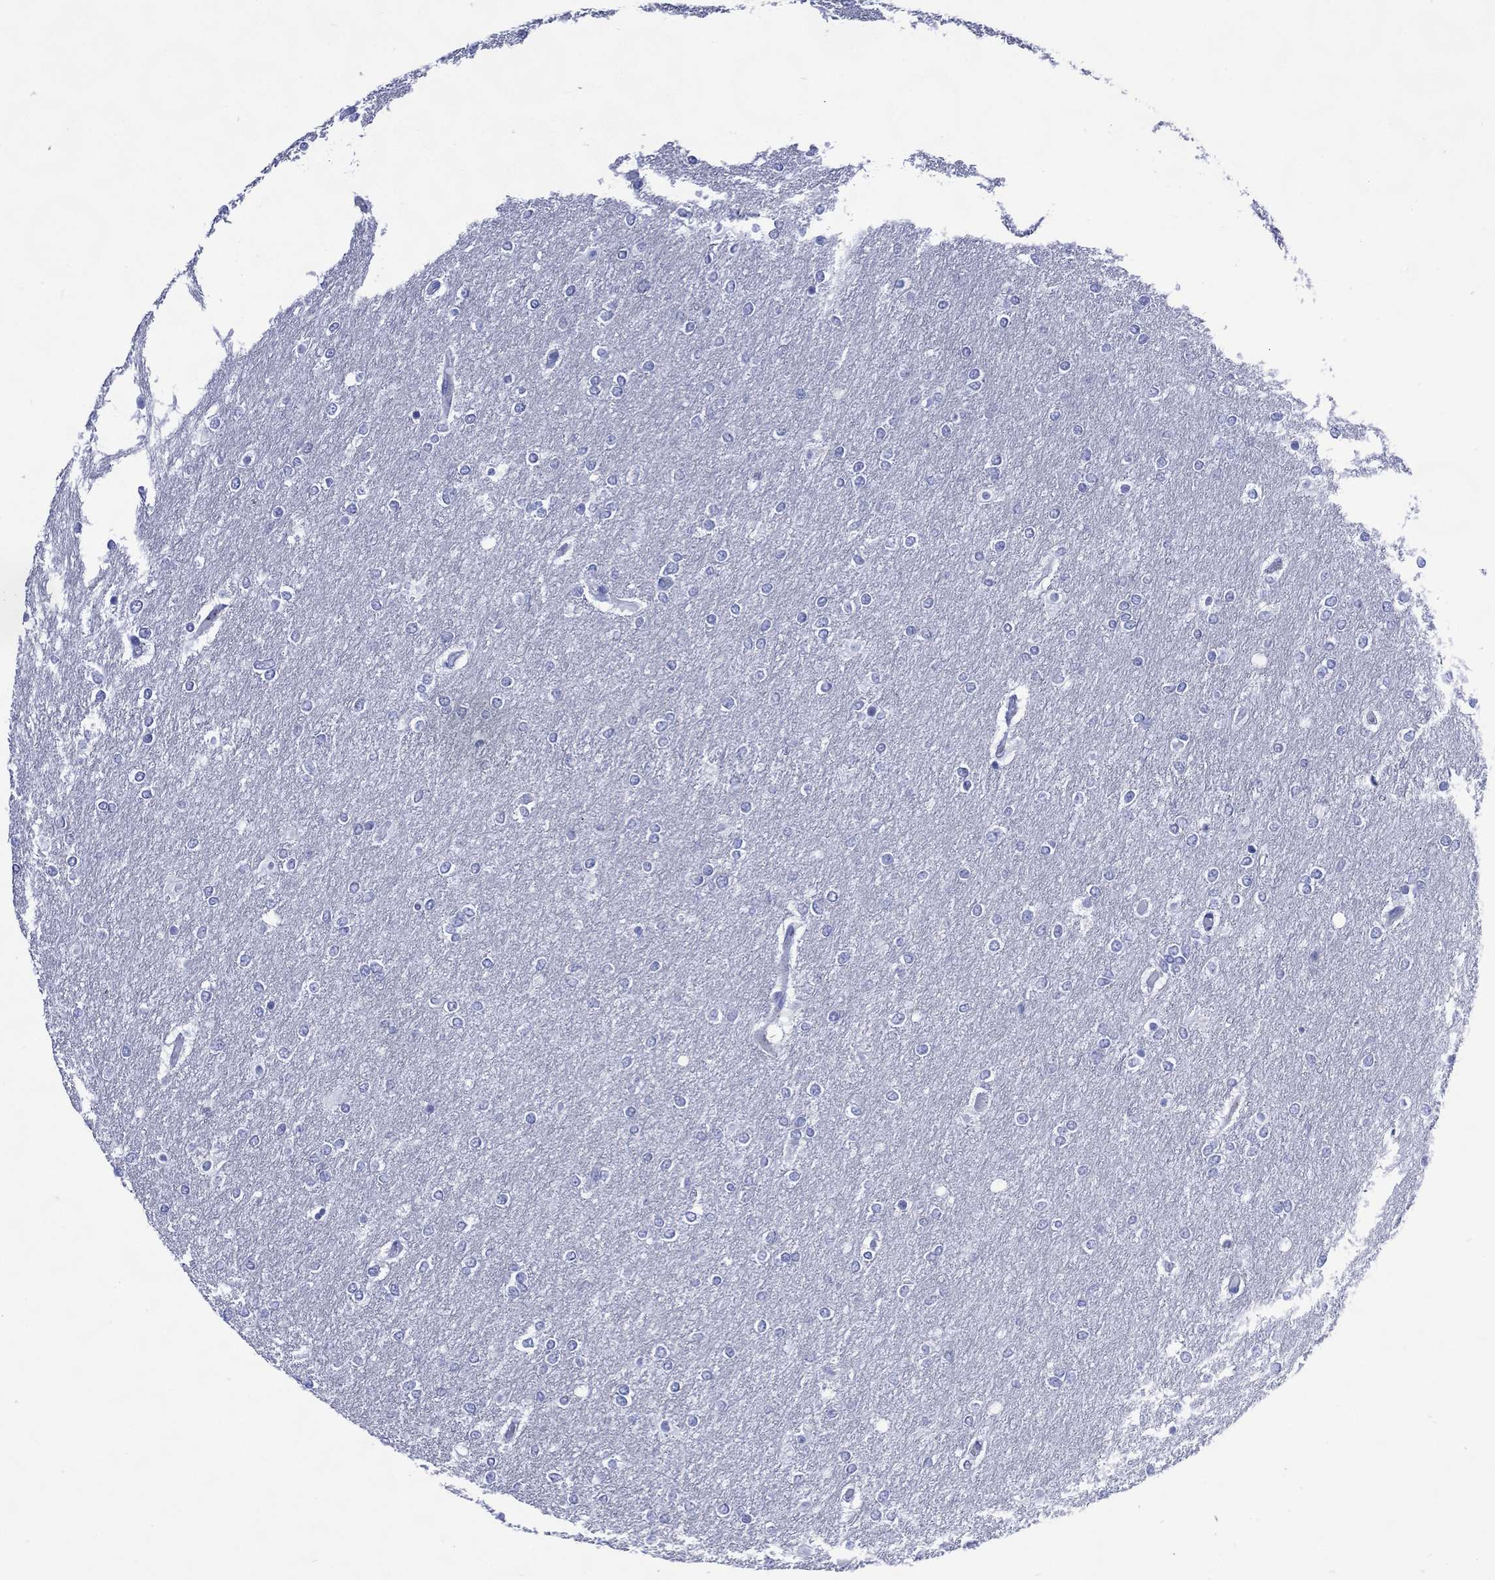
{"staining": {"intensity": "negative", "quantity": "none", "location": "none"}, "tissue": "glioma", "cell_type": "Tumor cells", "image_type": "cancer", "snomed": [{"axis": "morphology", "description": "Glioma, malignant, High grade"}, {"axis": "topography", "description": "Brain"}], "caption": "This is an IHC micrograph of high-grade glioma (malignant). There is no expression in tumor cells.", "gene": "SHCBP1L", "patient": {"sex": "female", "age": 61}}